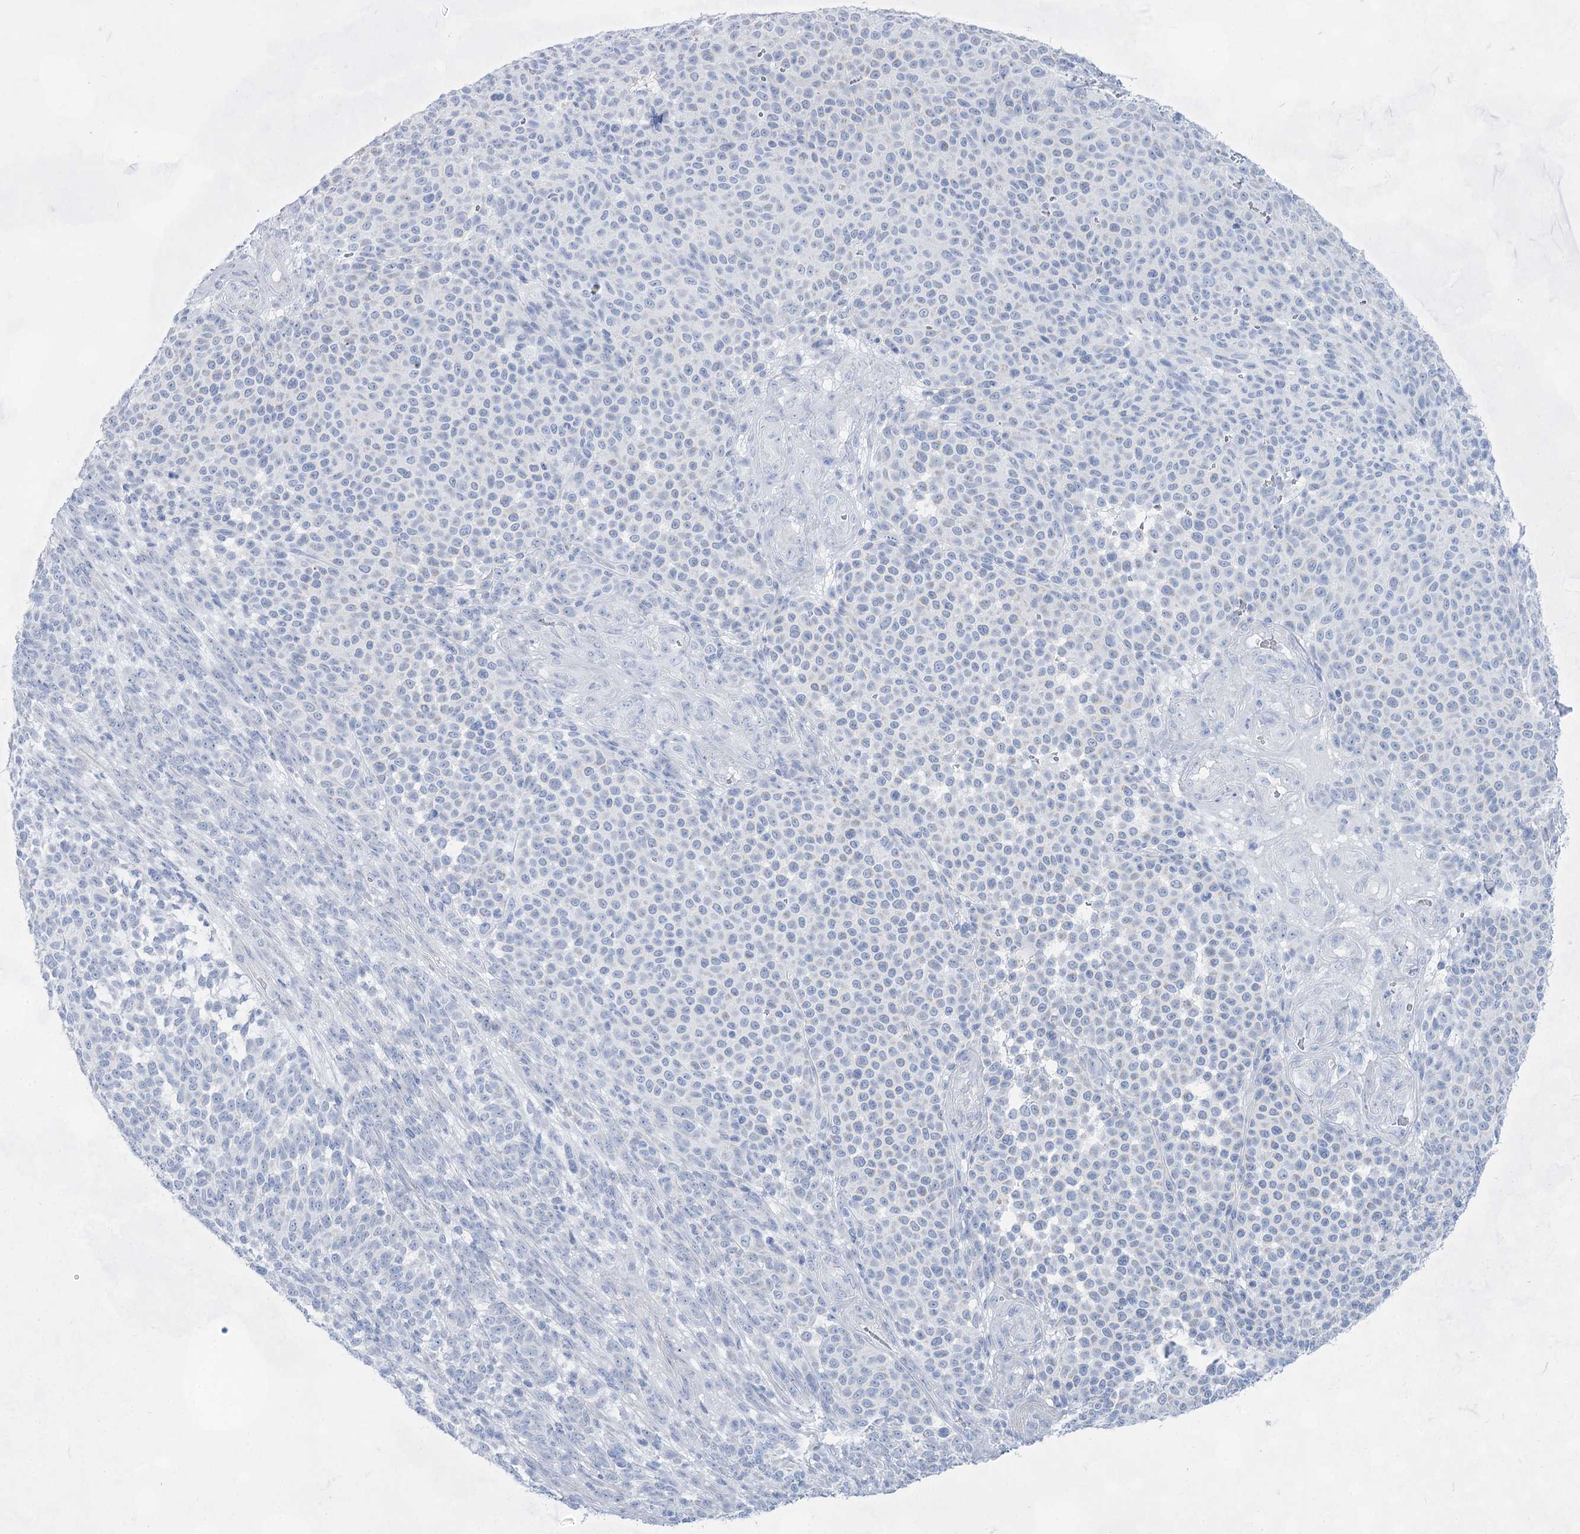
{"staining": {"intensity": "negative", "quantity": "none", "location": "none"}, "tissue": "melanoma", "cell_type": "Tumor cells", "image_type": "cancer", "snomed": [{"axis": "morphology", "description": "Malignant melanoma, NOS"}, {"axis": "topography", "description": "Skin"}], "caption": "Immunohistochemistry of human malignant melanoma demonstrates no positivity in tumor cells.", "gene": "ACRV1", "patient": {"sex": "male", "age": 49}}